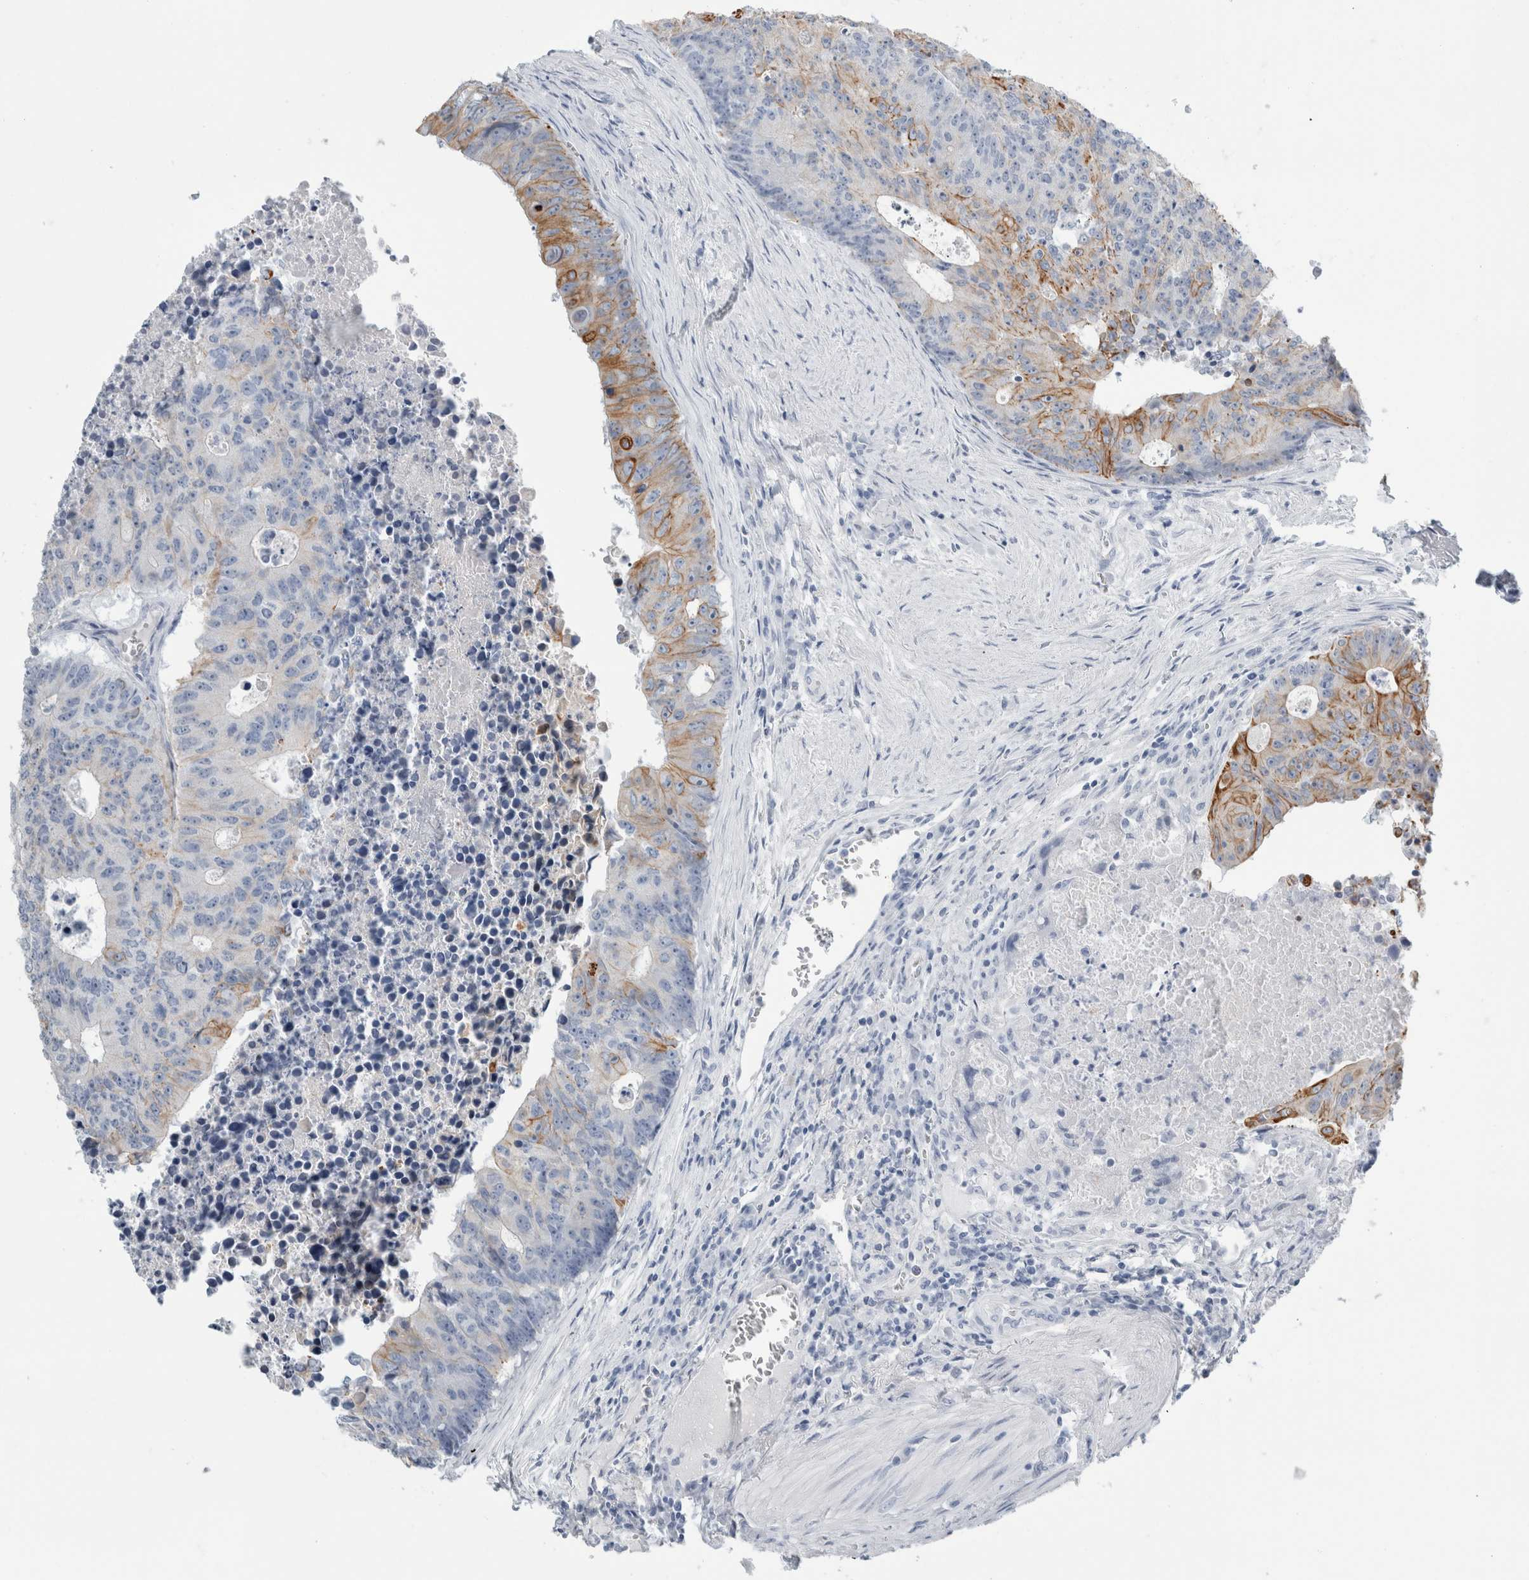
{"staining": {"intensity": "strong", "quantity": "<25%", "location": "cytoplasmic/membranous"}, "tissue": "colorectal cancer", "cell_type": "Tumor cells", "image_type": "cancer", "snomed": [{"axis": "morphology", "description": "Adenocarcinoma, NOS"}, {"axis": "topography", "description": "Colon"}], "caption": "Immunohistochemical staining of adenocarcinoma (colorectal) exhibits medium levels of strong cytoplasmic/membranous staining in approximately <25% of tumor cells.", "gene": "RPH3AL", "patient": {"sex": "male", "age": 87}}